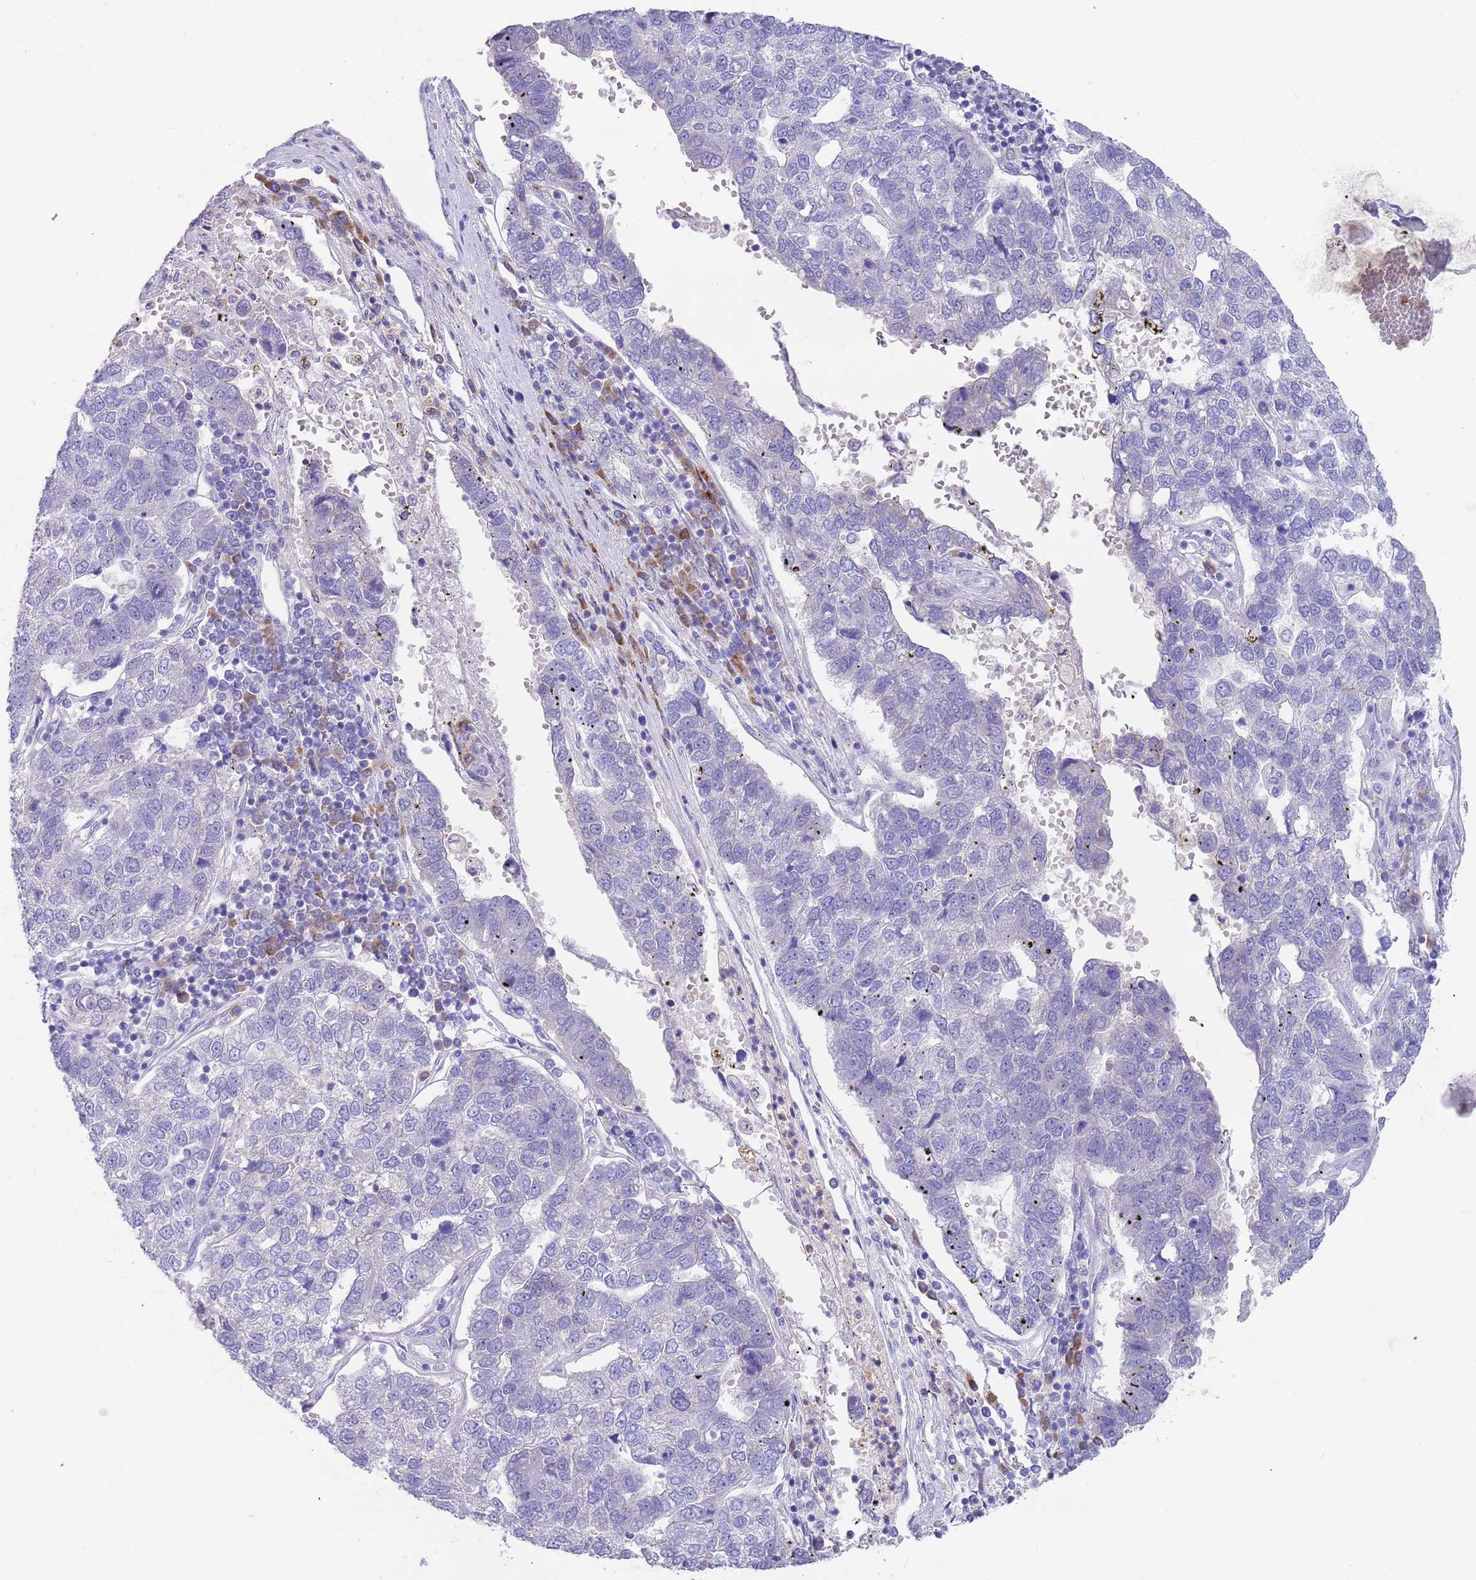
{"staining": {"intensity": "negative", "quantity": "none", "location": "none"}, "tissue": "pancreatic cancer", "cell_type": "Tumor cells", "image_type": "cancer", "snomed": [{"axis": "morphology", "description": "Adenocarcinoma, NOS"}, {"axis": "topography", "description": "Pancreas"}], "caption": "Immunohistochemistry (IHC) image of pancreatic cancer stained for a protein (brown), which displays no positivity in tumor cells.", "gene": "TYW1", "patient": {"sex": "female", "age": 61}}